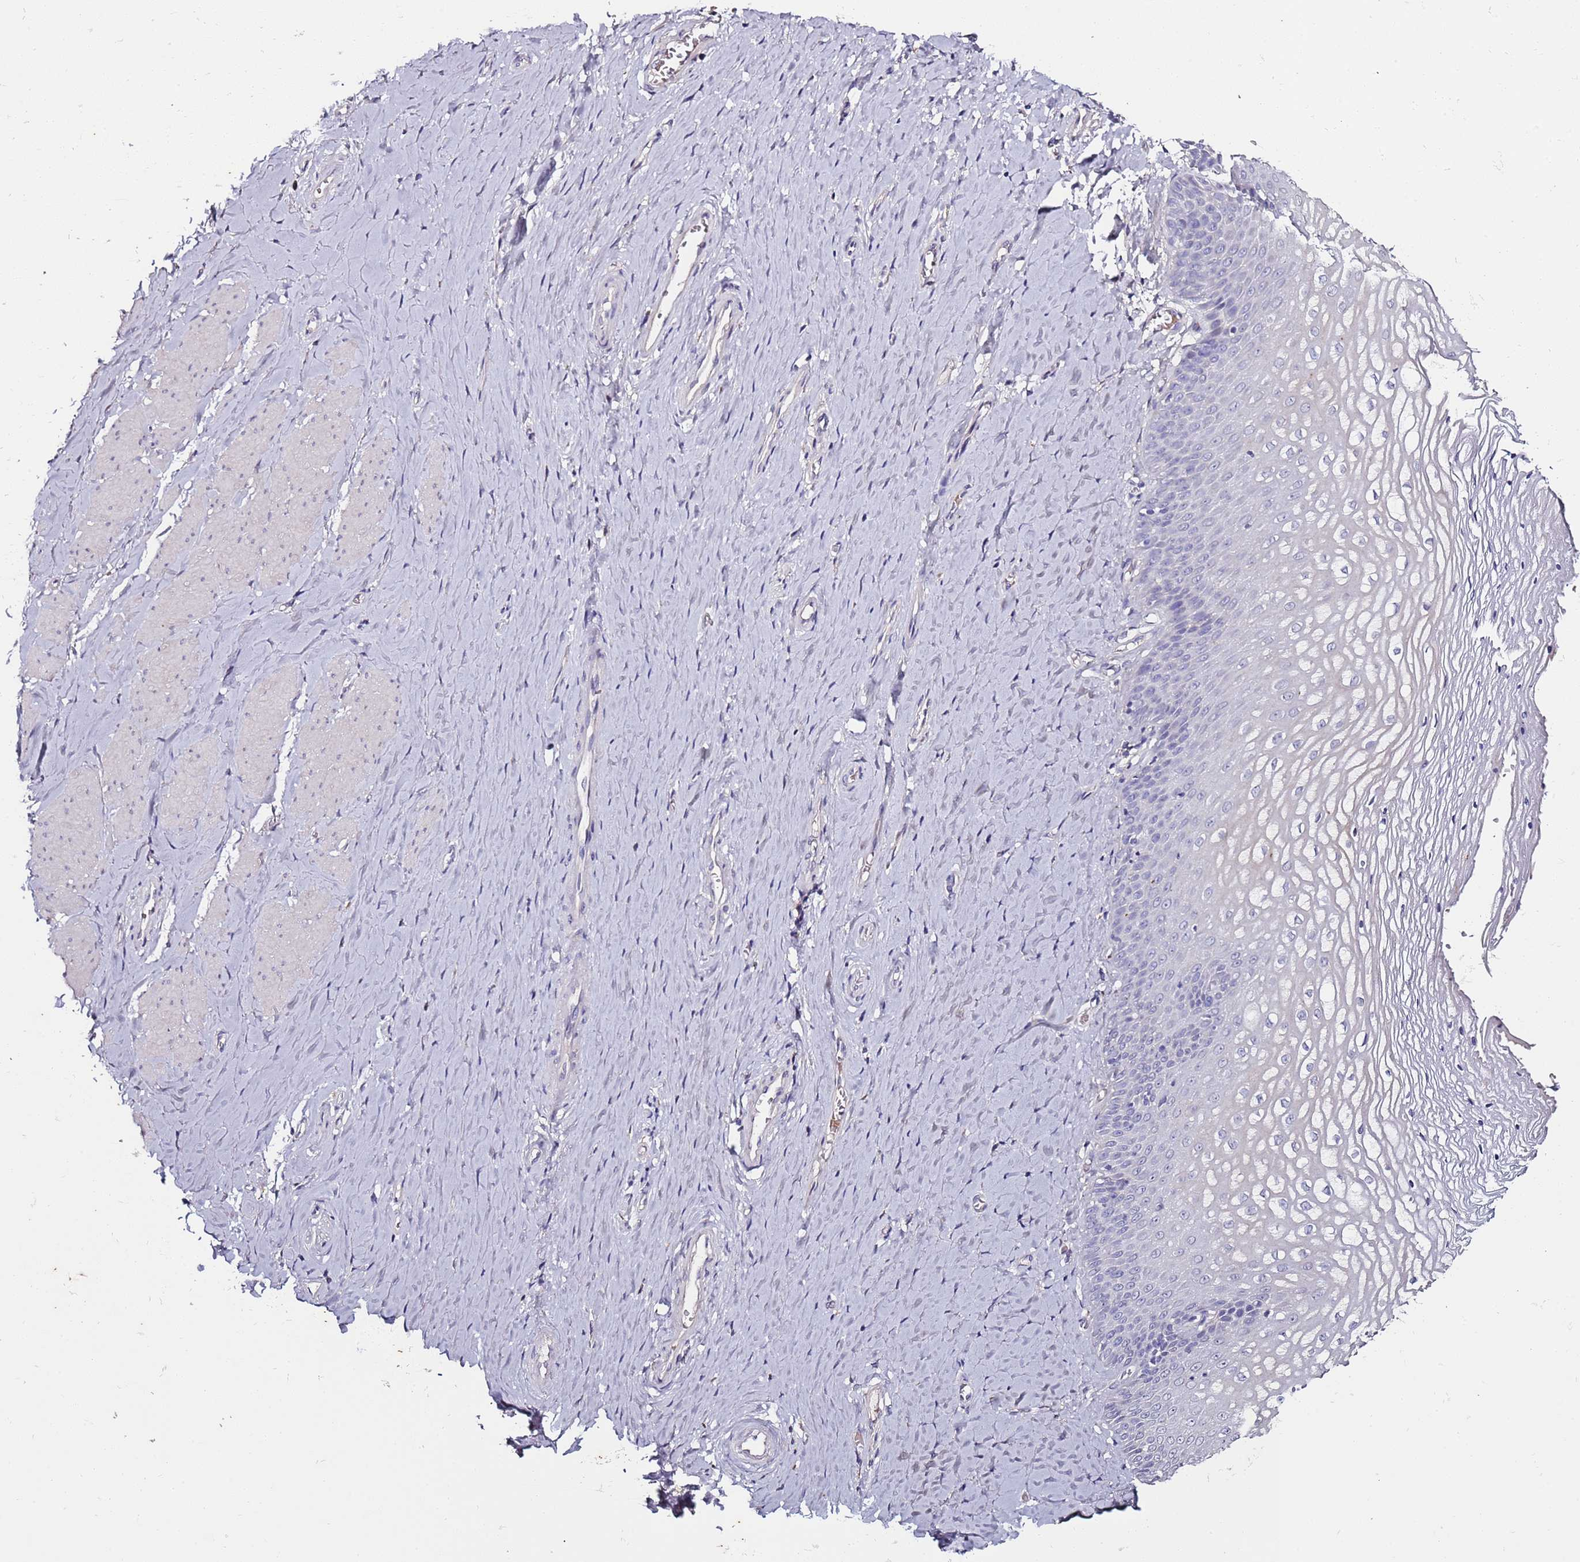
{"staining": {"intensity": "negative", "quantity": "none", "location": "none"}, "tissue": "vagina", "cell_type": "Squamous epithelial cells", "image_type": "normal", "snomed": [{"axis": "morphology", "description": "Normal tissue, NOS"}, {"axis": "topography", "description": "Vagina"}], "caption": "High power microscopy photomicrograph of an immunohistochemistry image of normal vagina, revealing no significant staining in squamous epithelial cells.", "gene": "C3orf80", "patient": {"sex": "female", "age": 65}}